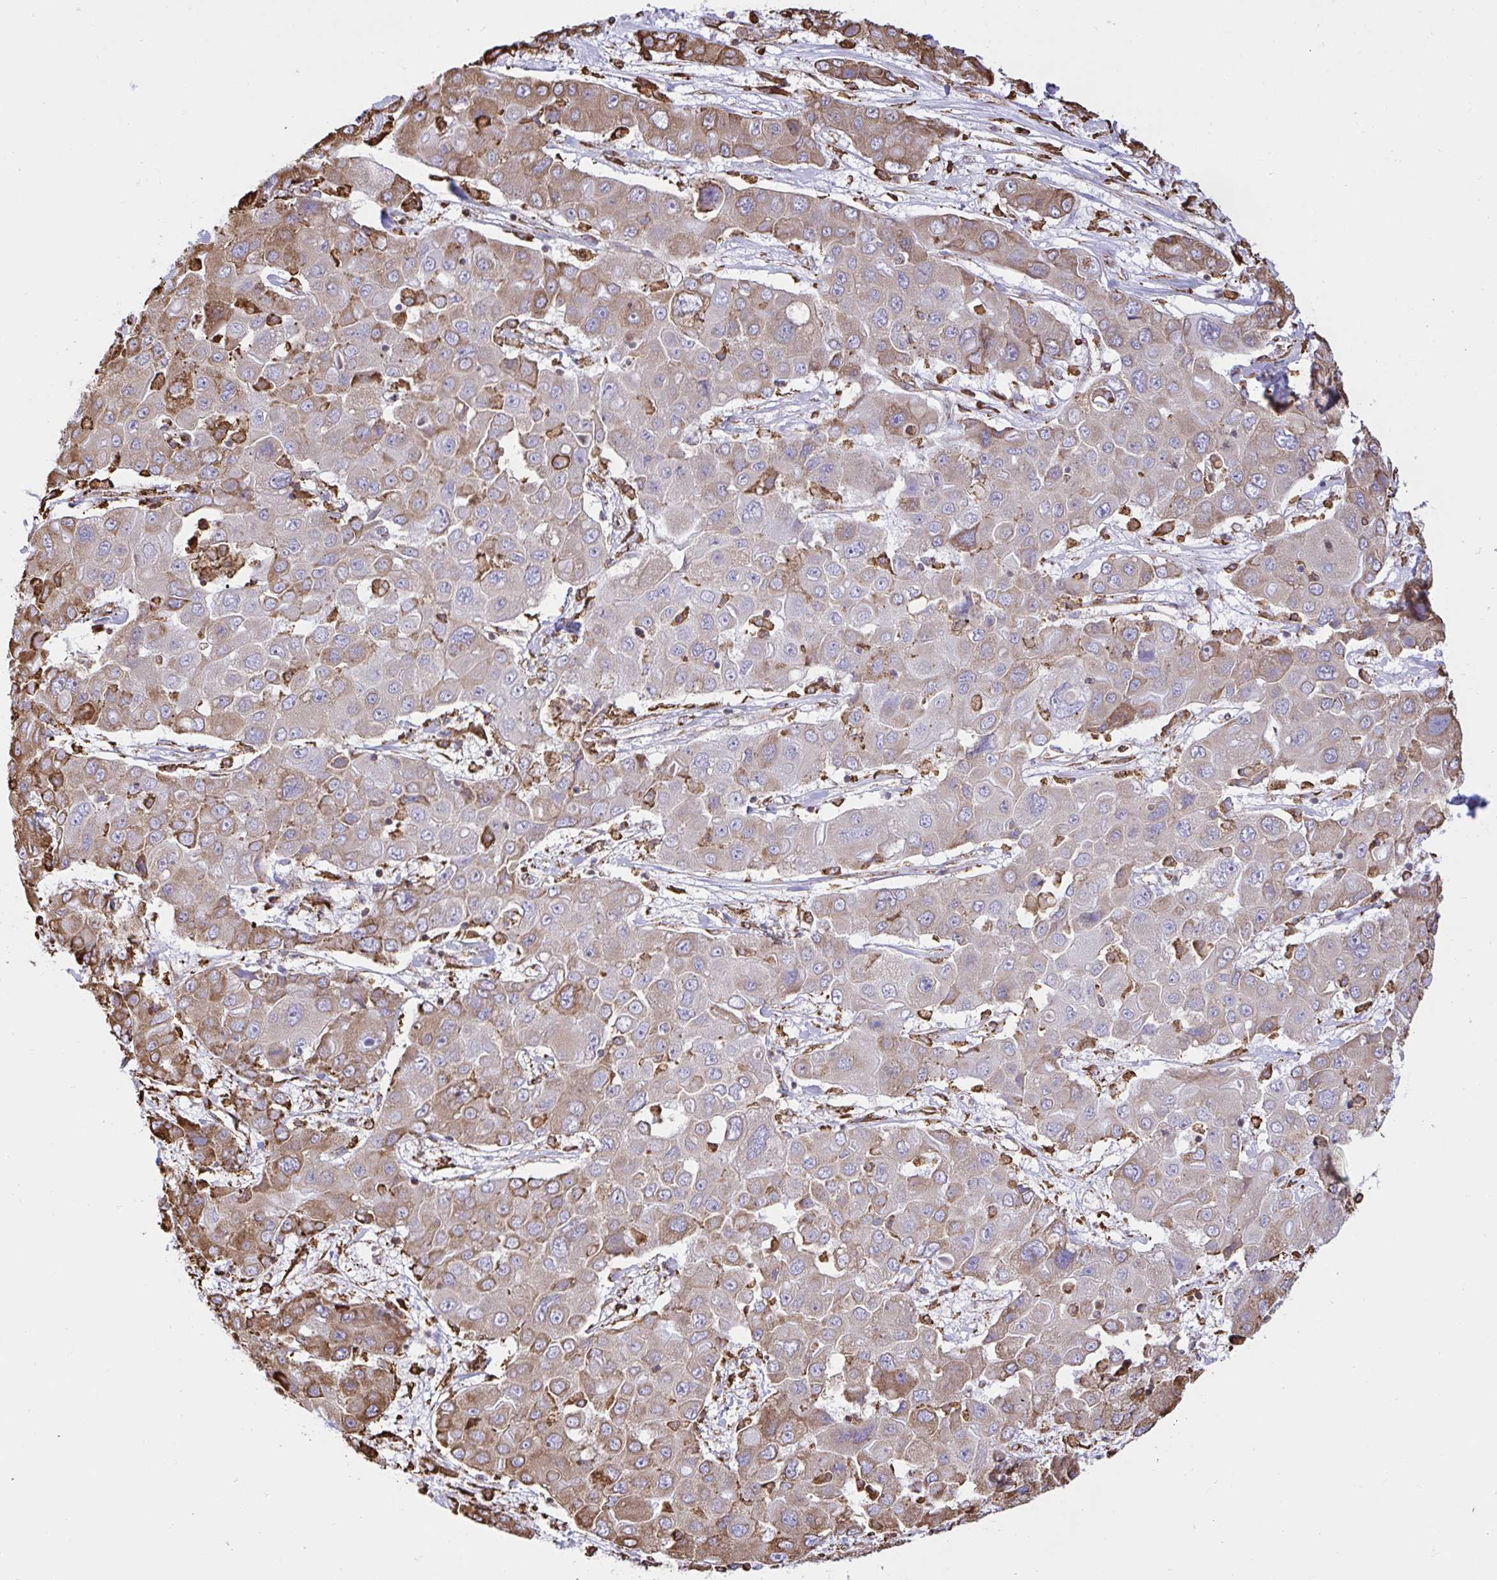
{"staining": {"intensity": "moderate", "quantity": "<25%", "location": "cytoplasmic/membranous"}, "tissue": "liver cancer", "cell_type": "Tumor cells", "image_type": "cancer", "snomed": [{"axis": "morphology", "description": "Cholangiocarcinoma"}, {"axis": "topography", "description": "Liver"}], "caption": "Cholangiocarcinoma (liver) stained with DAB (3,3'-diaminobenzidine) immunohistochemistry reveals low levels of moderate cytoplasmic/membranous staining in approximately <25% of tumor cells.", "gene": "CLGN", "patient": {"sex": "male", "age": 67}}